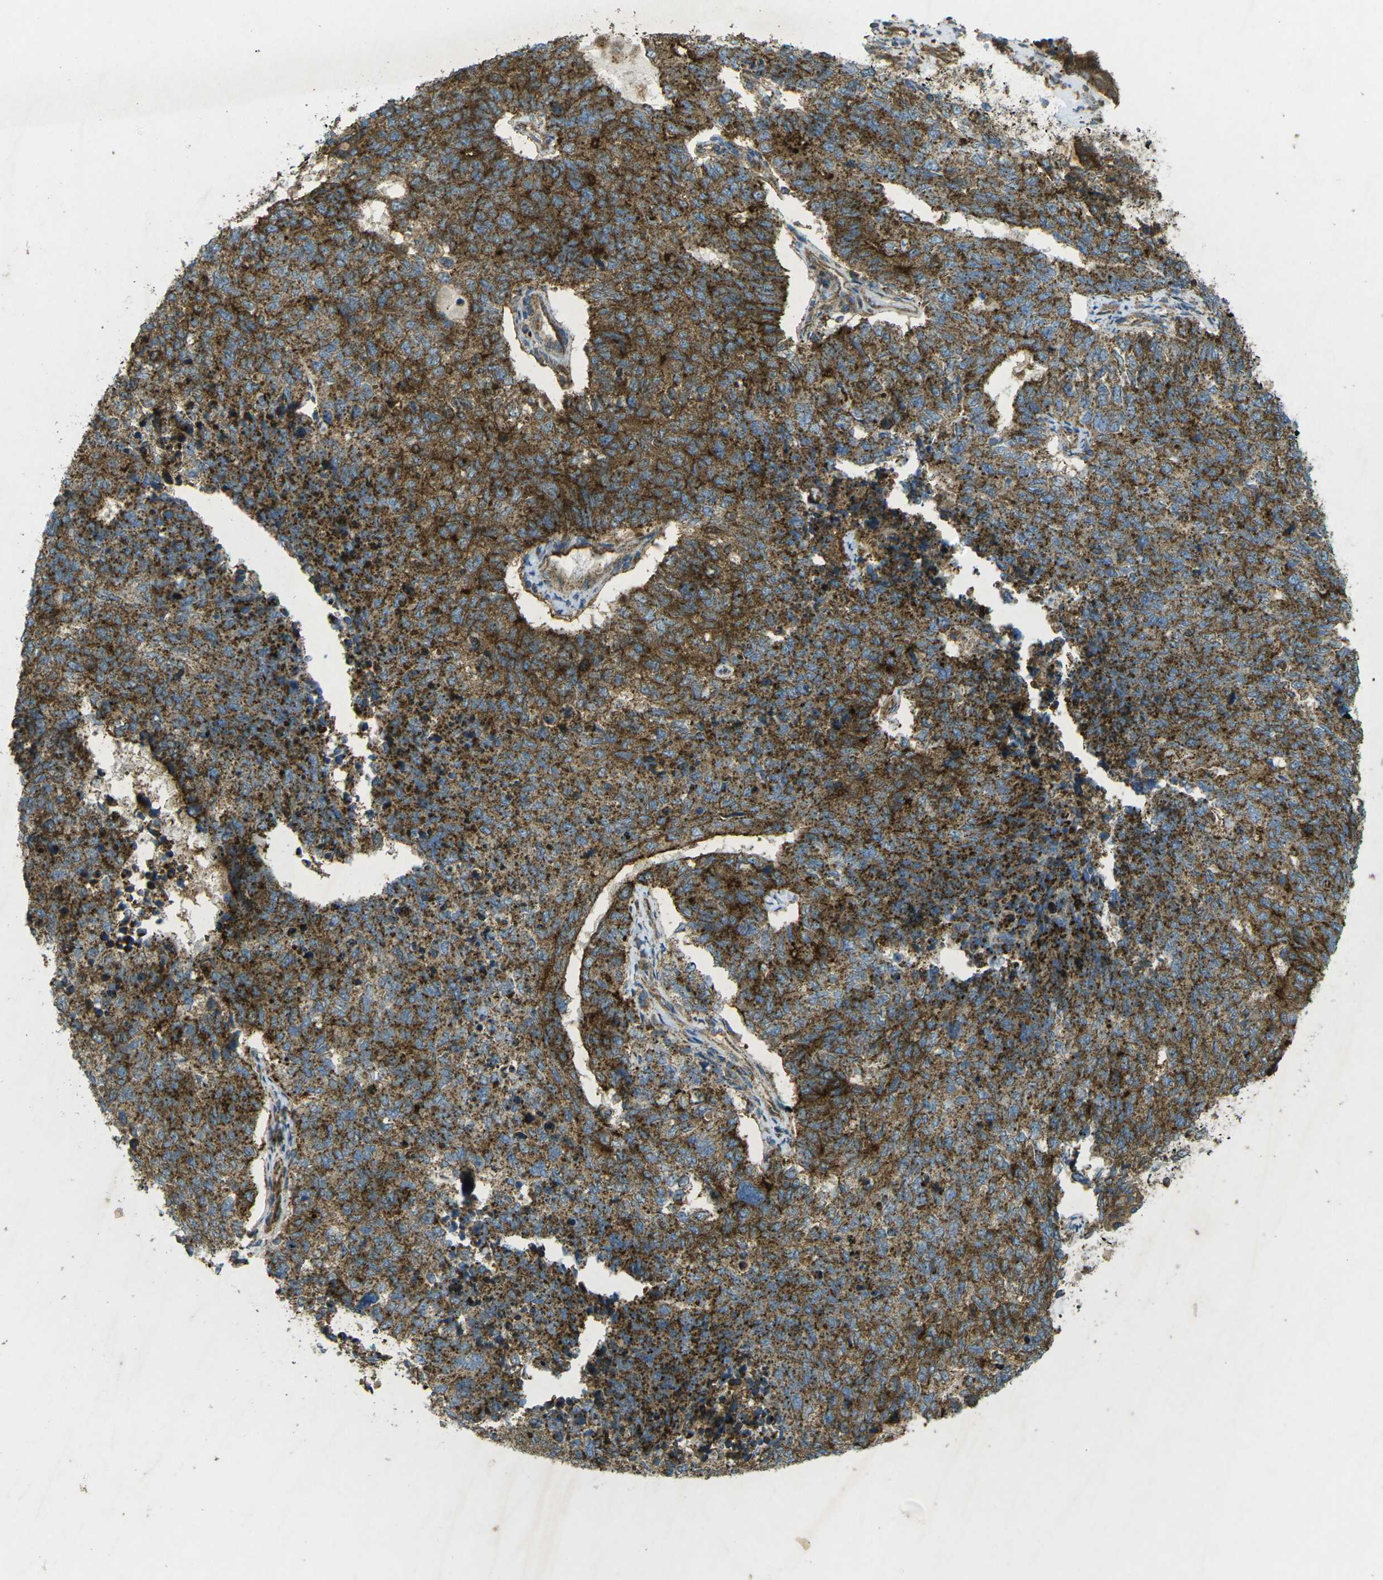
{"staining": {"intensity": "strong", "quantity": ">75%", "location": "cytoplasmic/membranous"}, "tissue": "cervical cancer", "cell_type": "Tumor cells", "image_type": "cancer", "snomed": [{"axis": "morphology", "description": "Squamous cell carcinoma, NOS"}, {"axis": "topography", "description": "Cervix"}], "caption": "Protein staining shows strong cytoplasmic/membranous expression in approximately >75% of tumor cells in cervical cancer.", "gene": "CHMP3", "patient": {"sex": "female", "age": 63}}